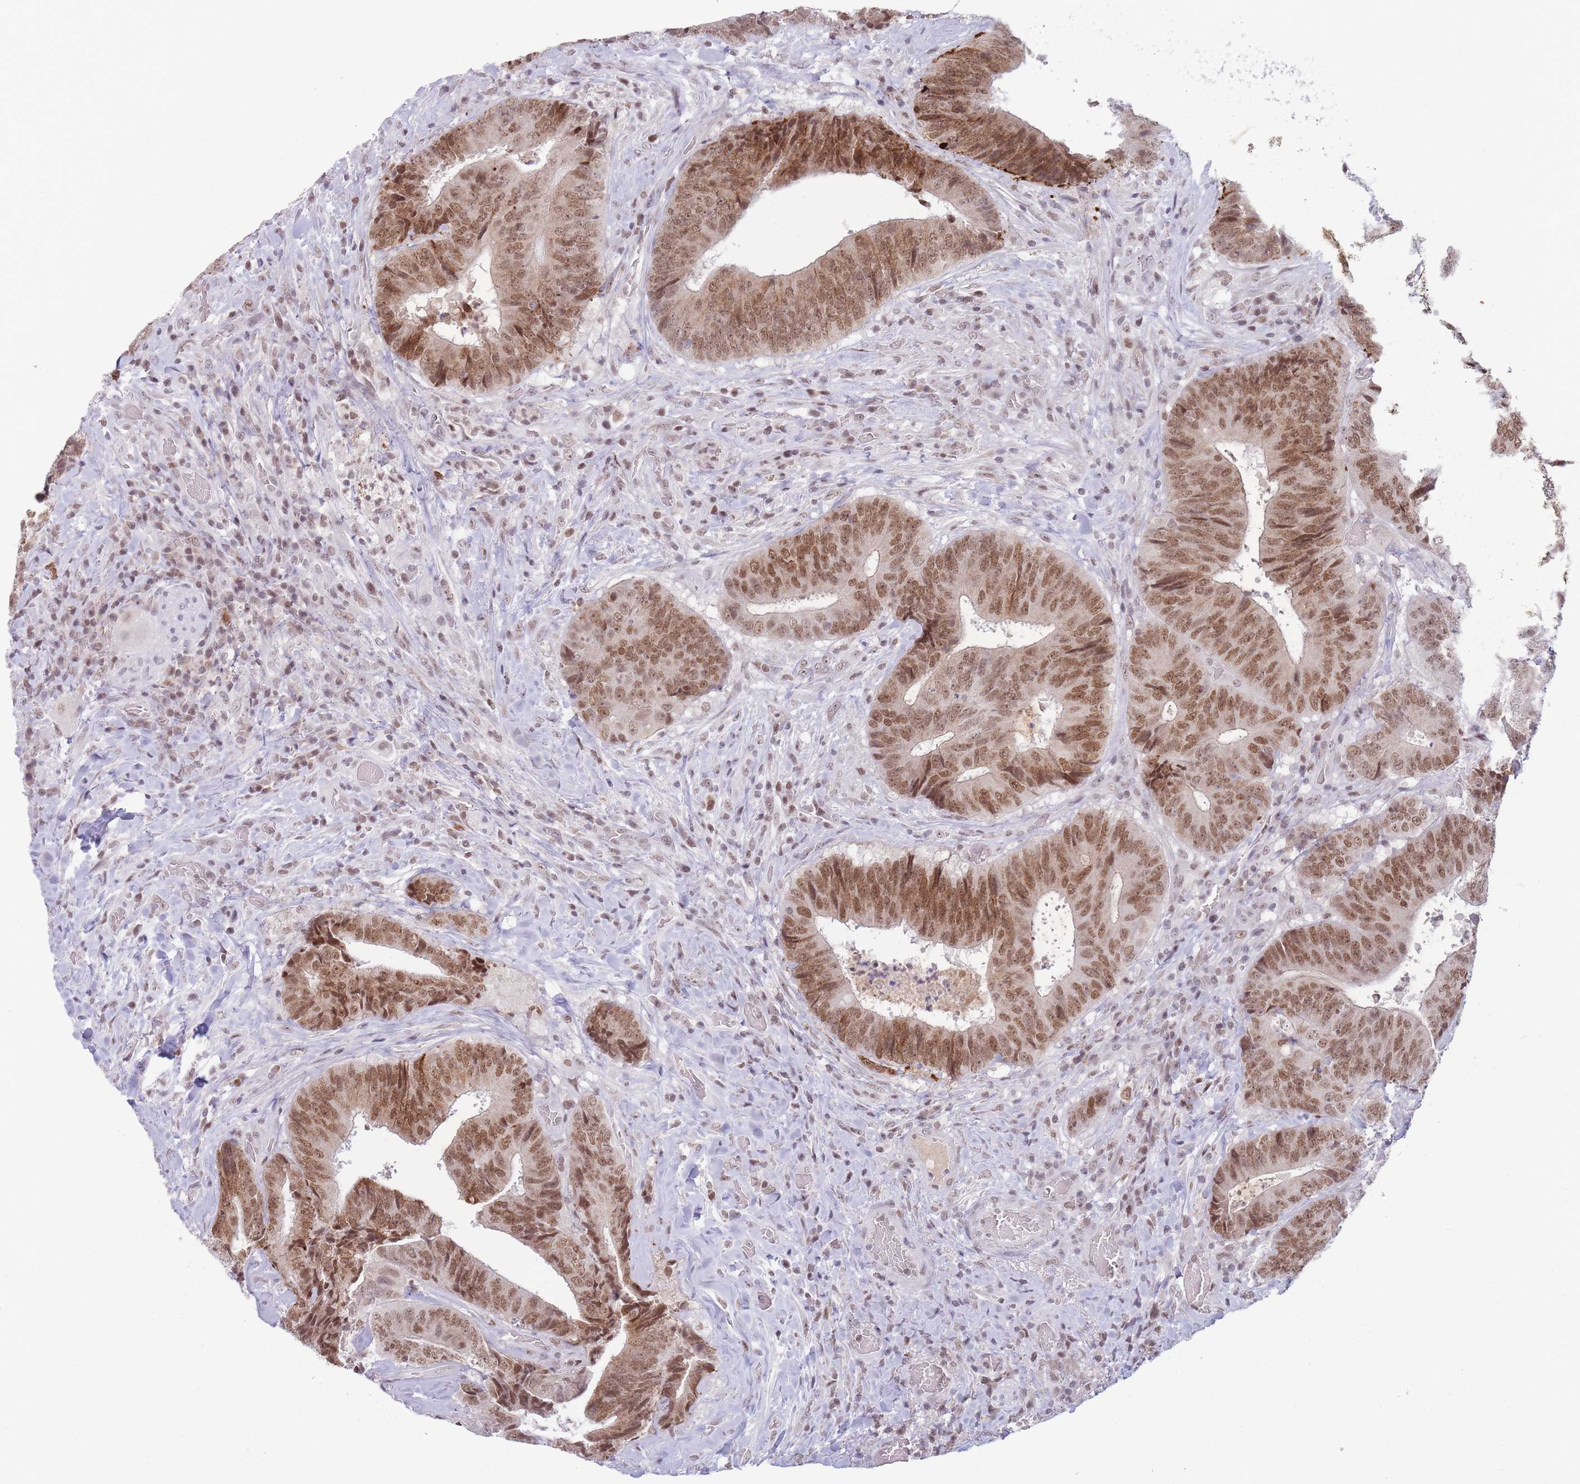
{"staining": {"intensity": "moderate", "quantity": ">75%", "location": "nuclear"}, "tissue": "colorectal cancer", "cell_type": "Tumor cells", "image_type": "cancer", "snomed": [{"axis": "morphology", "description": "Adenocarcinoma, NOS"}, {"axis": "topography", "description": "Rectum"}], "caption": "Moderate nuclear protein expression is seen in about >75% of tumor cells in colorectal adenocarcinoma.", "gene": "ARID3B", "patient": {"sex": "male", "age": 72}}